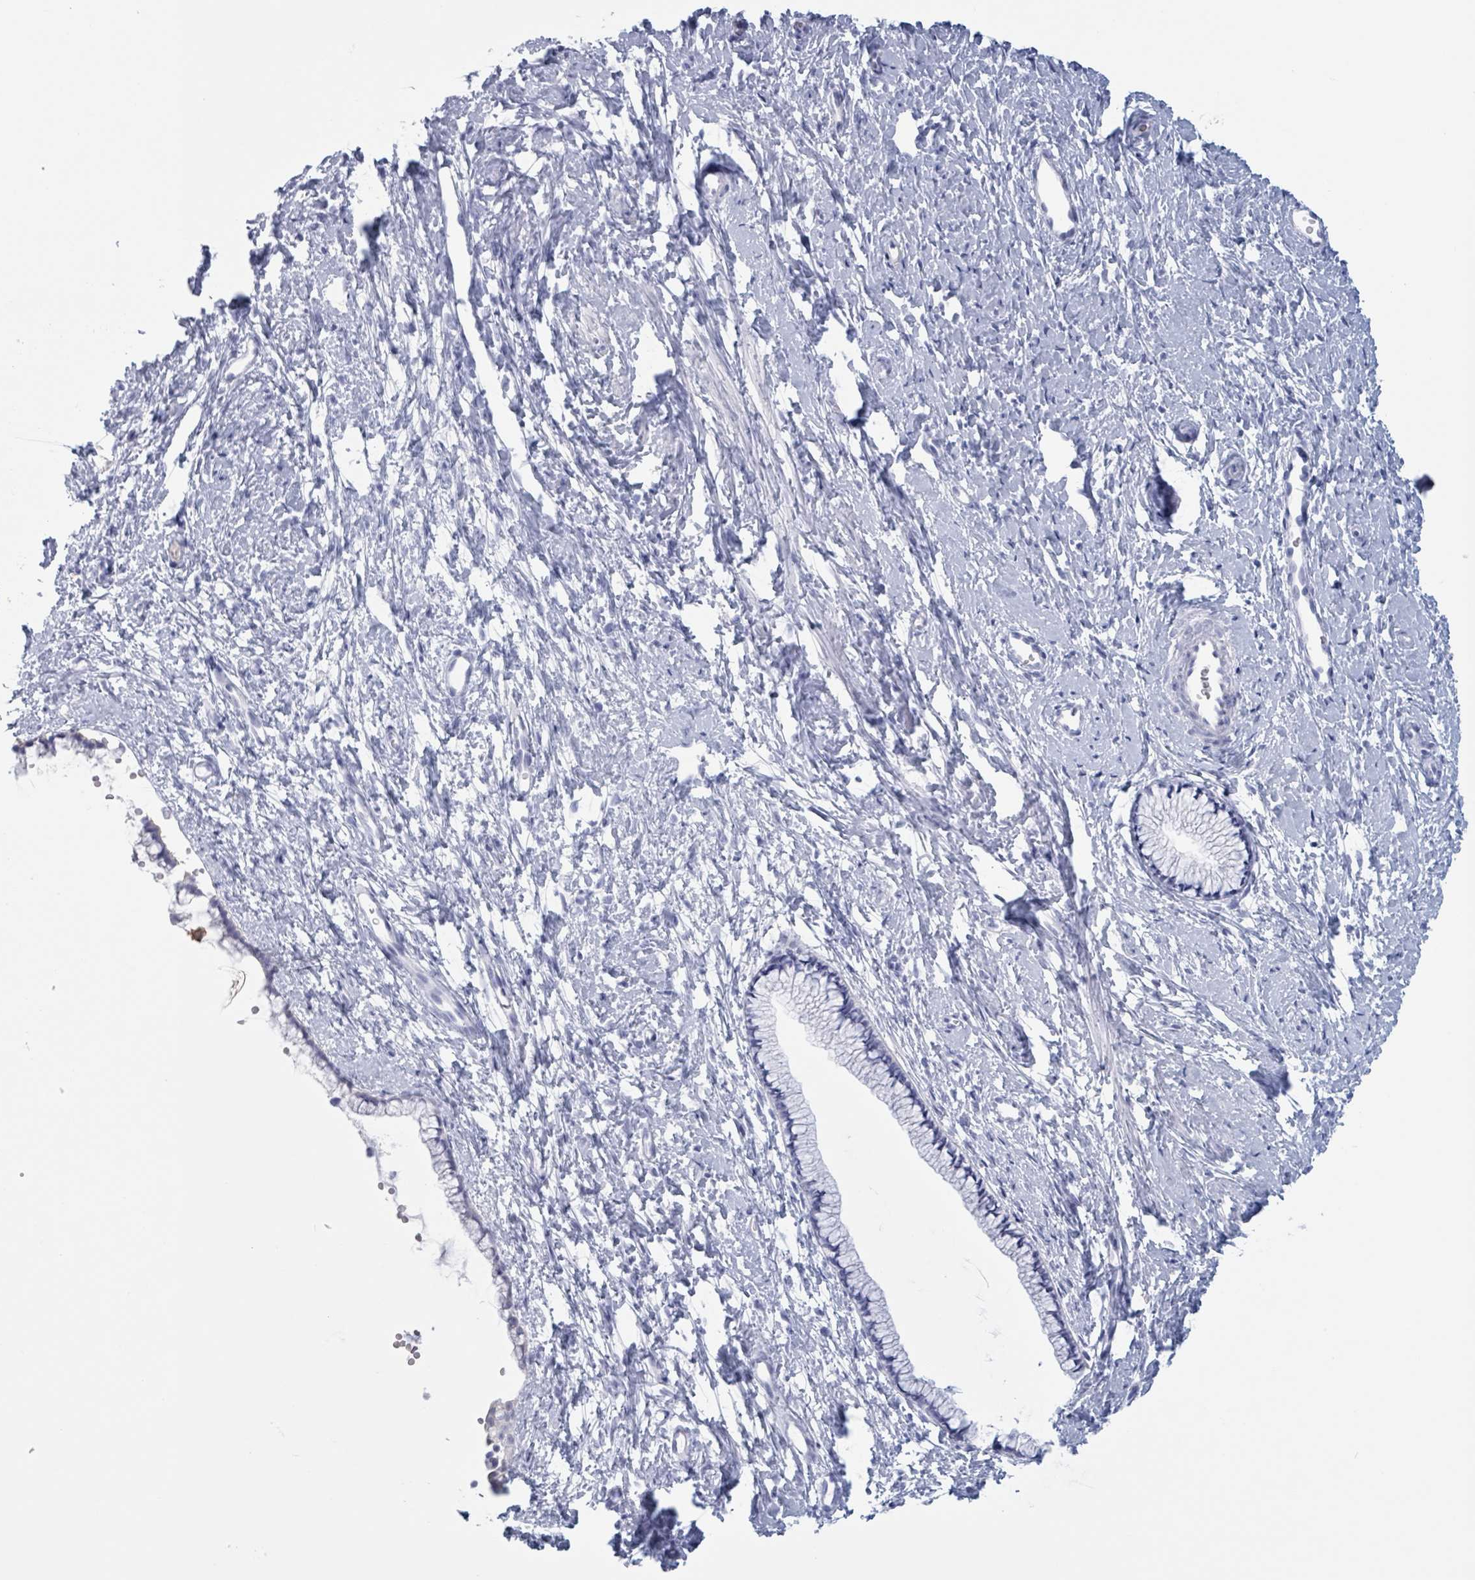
{"staining": {"intensity": "negative", "quantity": "none", "location": "none"}, "tissue": "cervix", "cell_type": "Glandular cells", "image_type": "normal", "snomed": [{"axis": "morphology", "description": "Normal tissue, NOS"}, {"axis": "topography", "description": "Cervix"}], "caption": "Cervix stained for a protein using immunohistochemistry shows no positivity glandular cells.", "gene": "KLK4", "patient": {"sex": "female", "age": 57}}